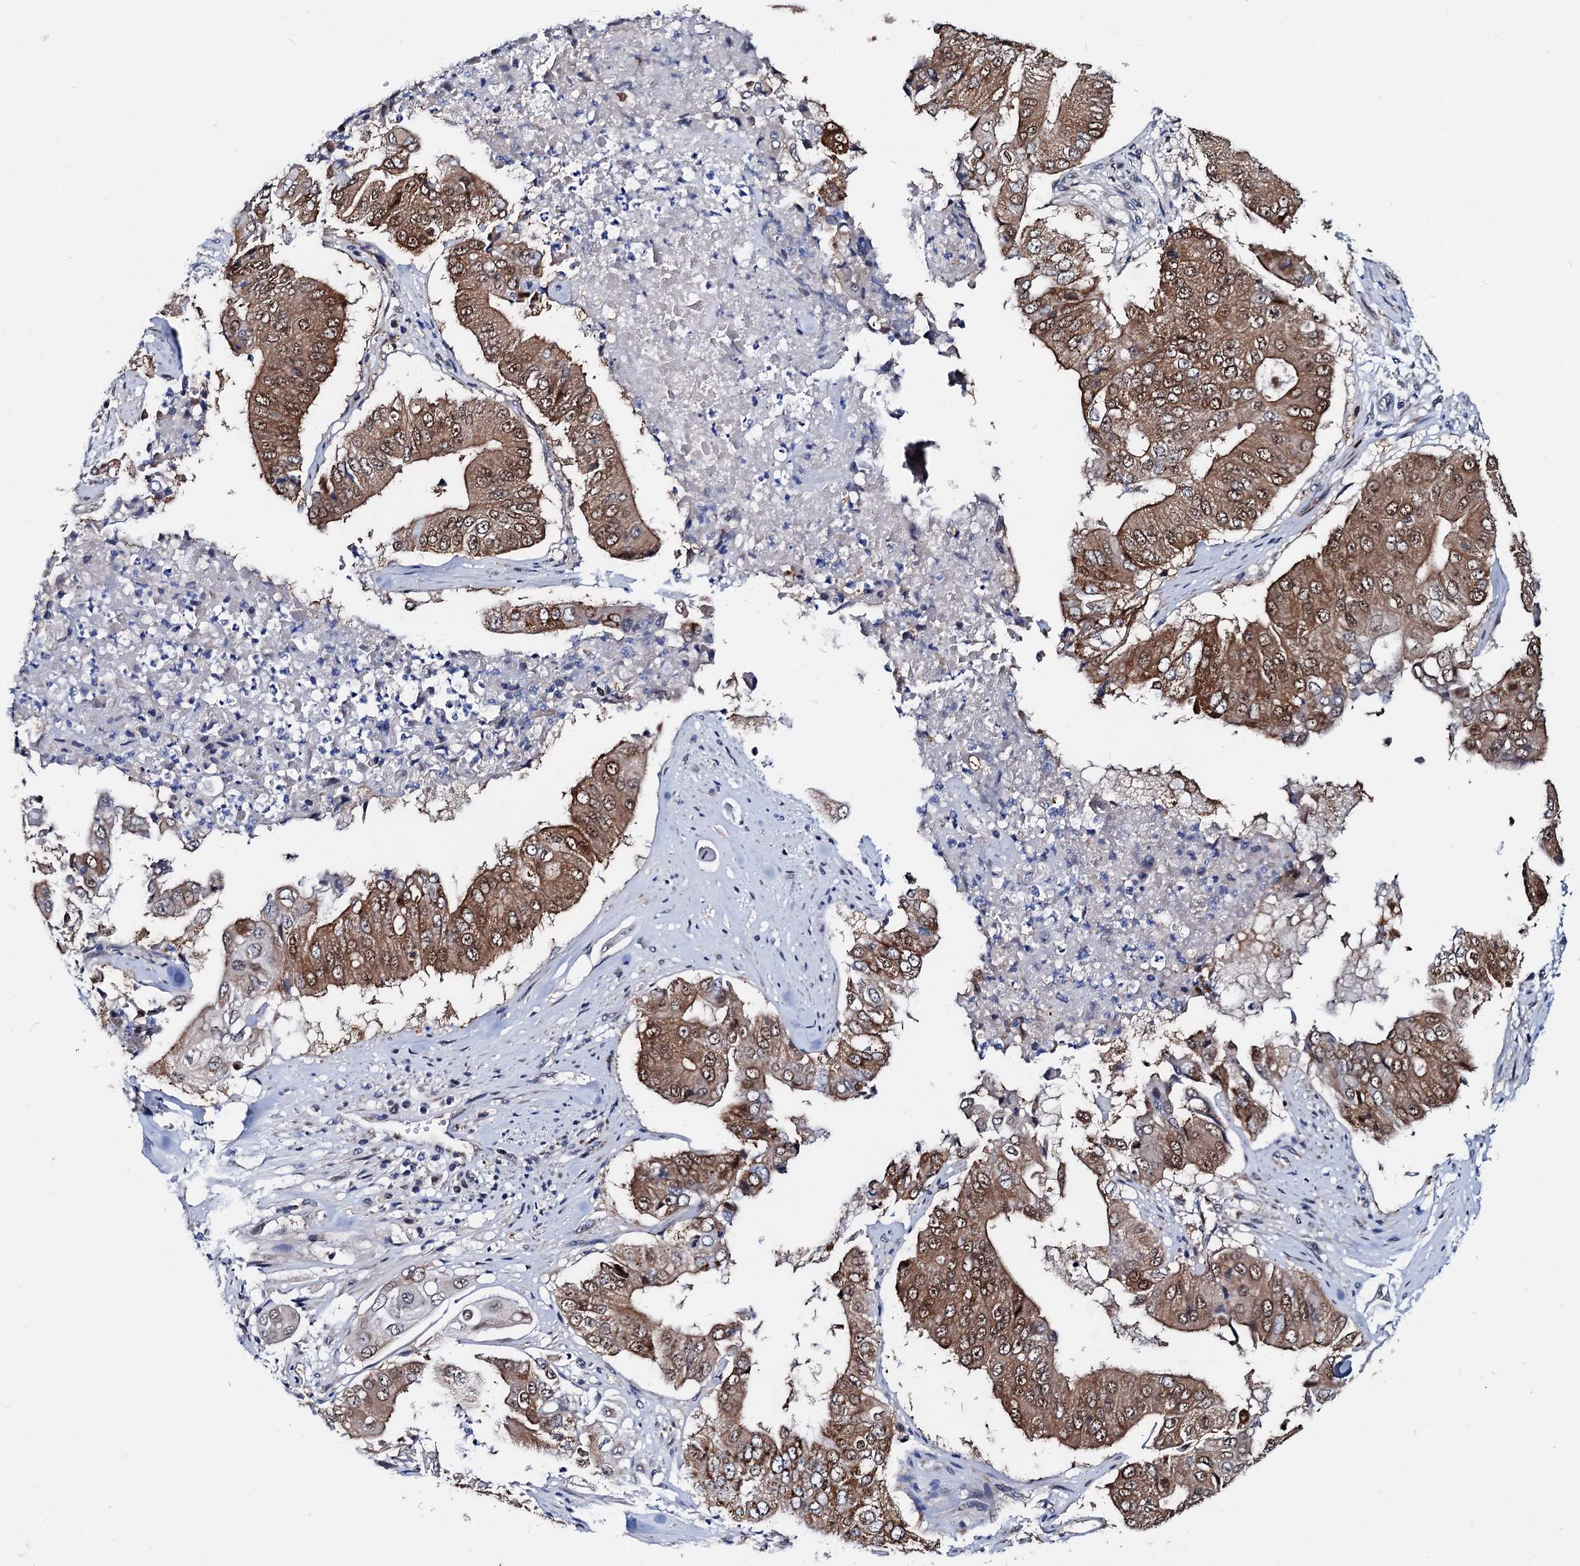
{"staining": {"intensity": "strong", "quantity": ">75%", "location": "cytoplasmic/membranous,nuclear"}, "tissue": "pancreatic cancer", "cell_type": "Tumor cells", "image_type": "cancer", "snomed": [{"axis": "morphology", "description": "Adenocarcinoma, NOS"}, {"axis": "topography", "description": "Pancreas"}], "caption": "A high amount of strong cytoplasmic/membranous and nuclear staining is seen in about >75% of tumor cells in pancreatic cancer (adenocarcinoma) tissue.", "gene": "COA4", "patient": {"sex": "female", "age": 77}}